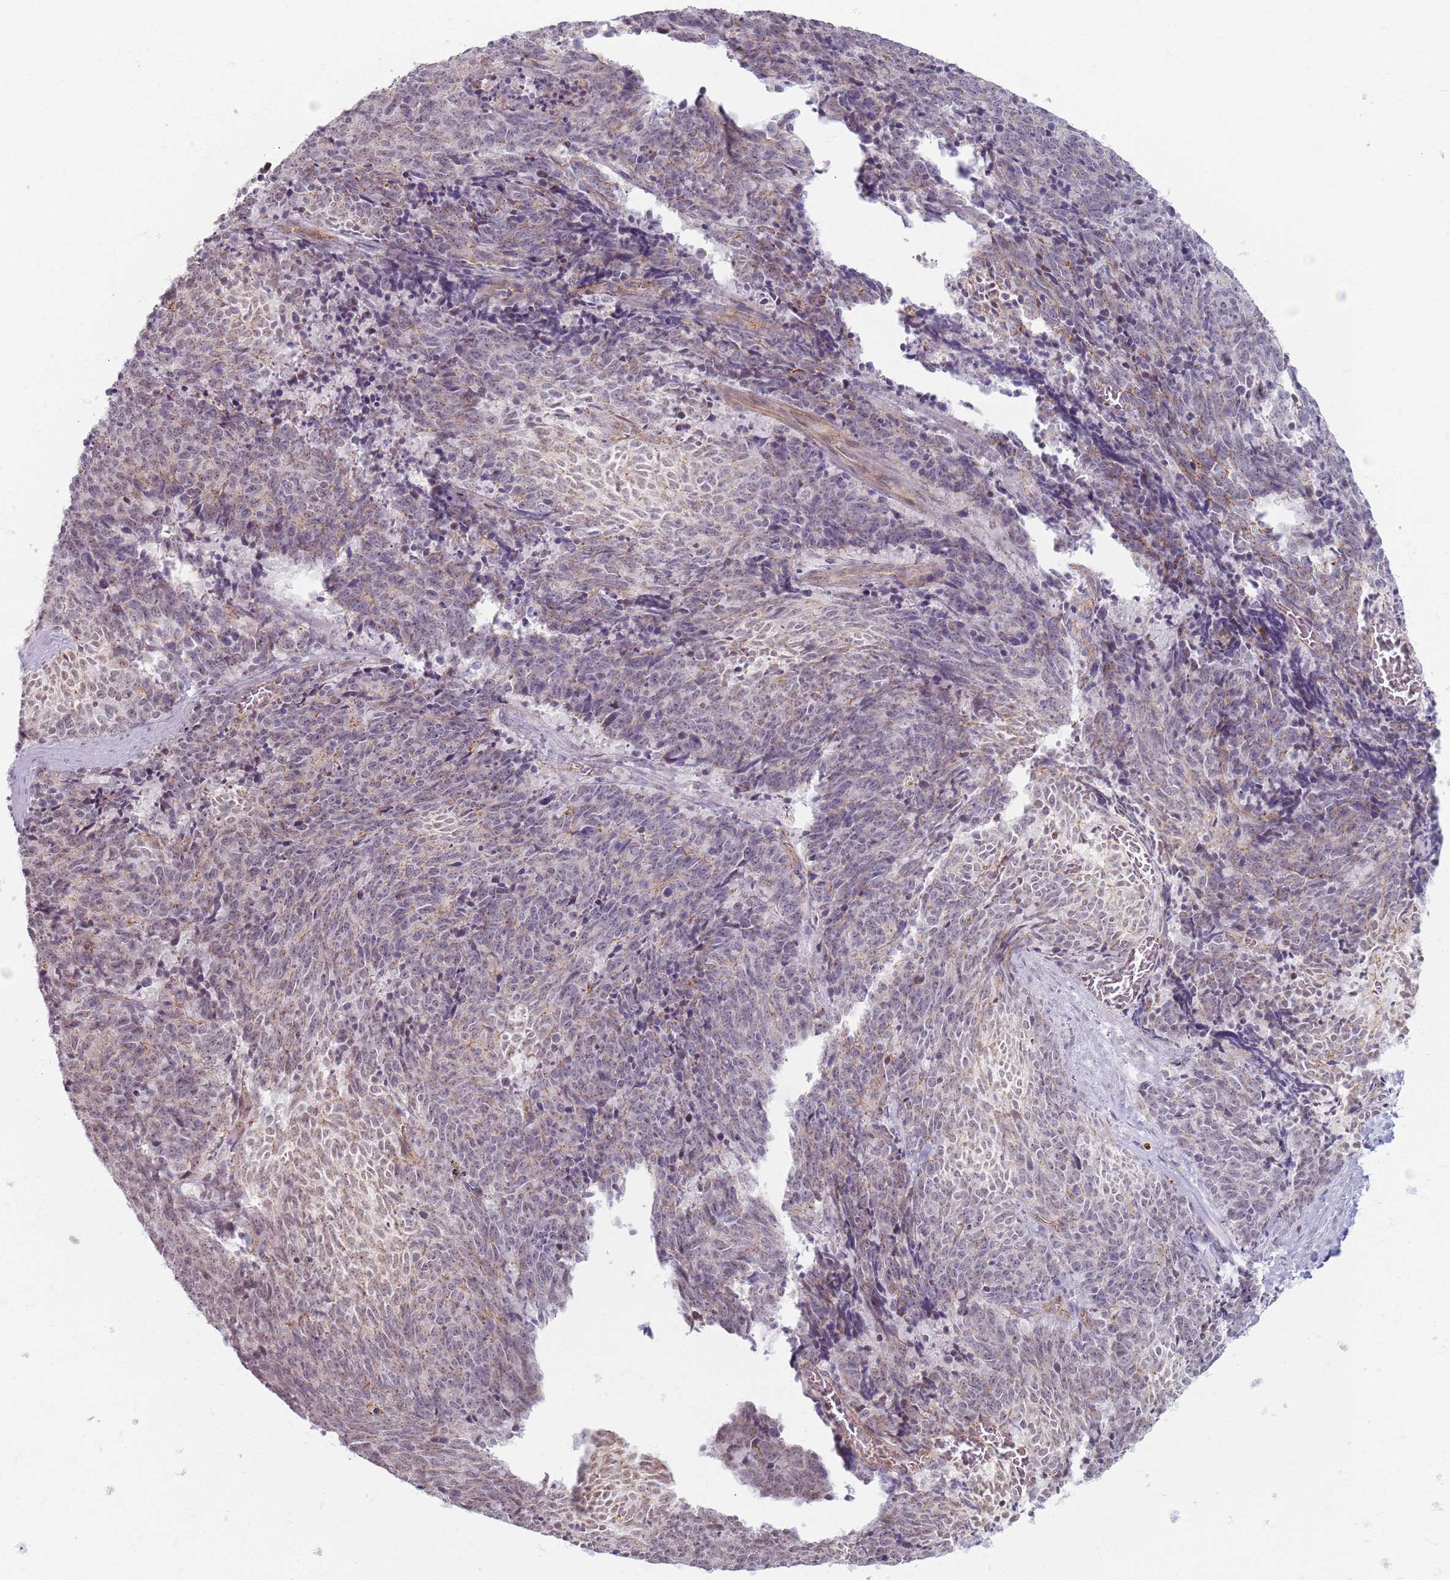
{"staining": {"intensity": "weak", "quantity": "25%-75%", "location": "cytoplasmic/membranous"}, "tissue": "cervical cancer", "cell_type": "Tumor cells", "image_type": "cancer", "snomed": [{"axis": "morphology", "description": "Squamous cell carcinoma, NOS"}, {"axis": "topography", "description": "Cervix"}], "caption": "Immunohistochemical staining of cervical cancer (squamous cell carcinoma) shows low levels of weak cytoplasmic/membranous protein positivity in approximately 25%-75% of tumor cells. The staining was performed using DAB (3,3'-diaminobenzidine), with brown indicating positive protein expression. Nuclei are stained blue with hematoxylin.", "gene": "KCNA5", "patient": {"sex": "female", "age": 29}}